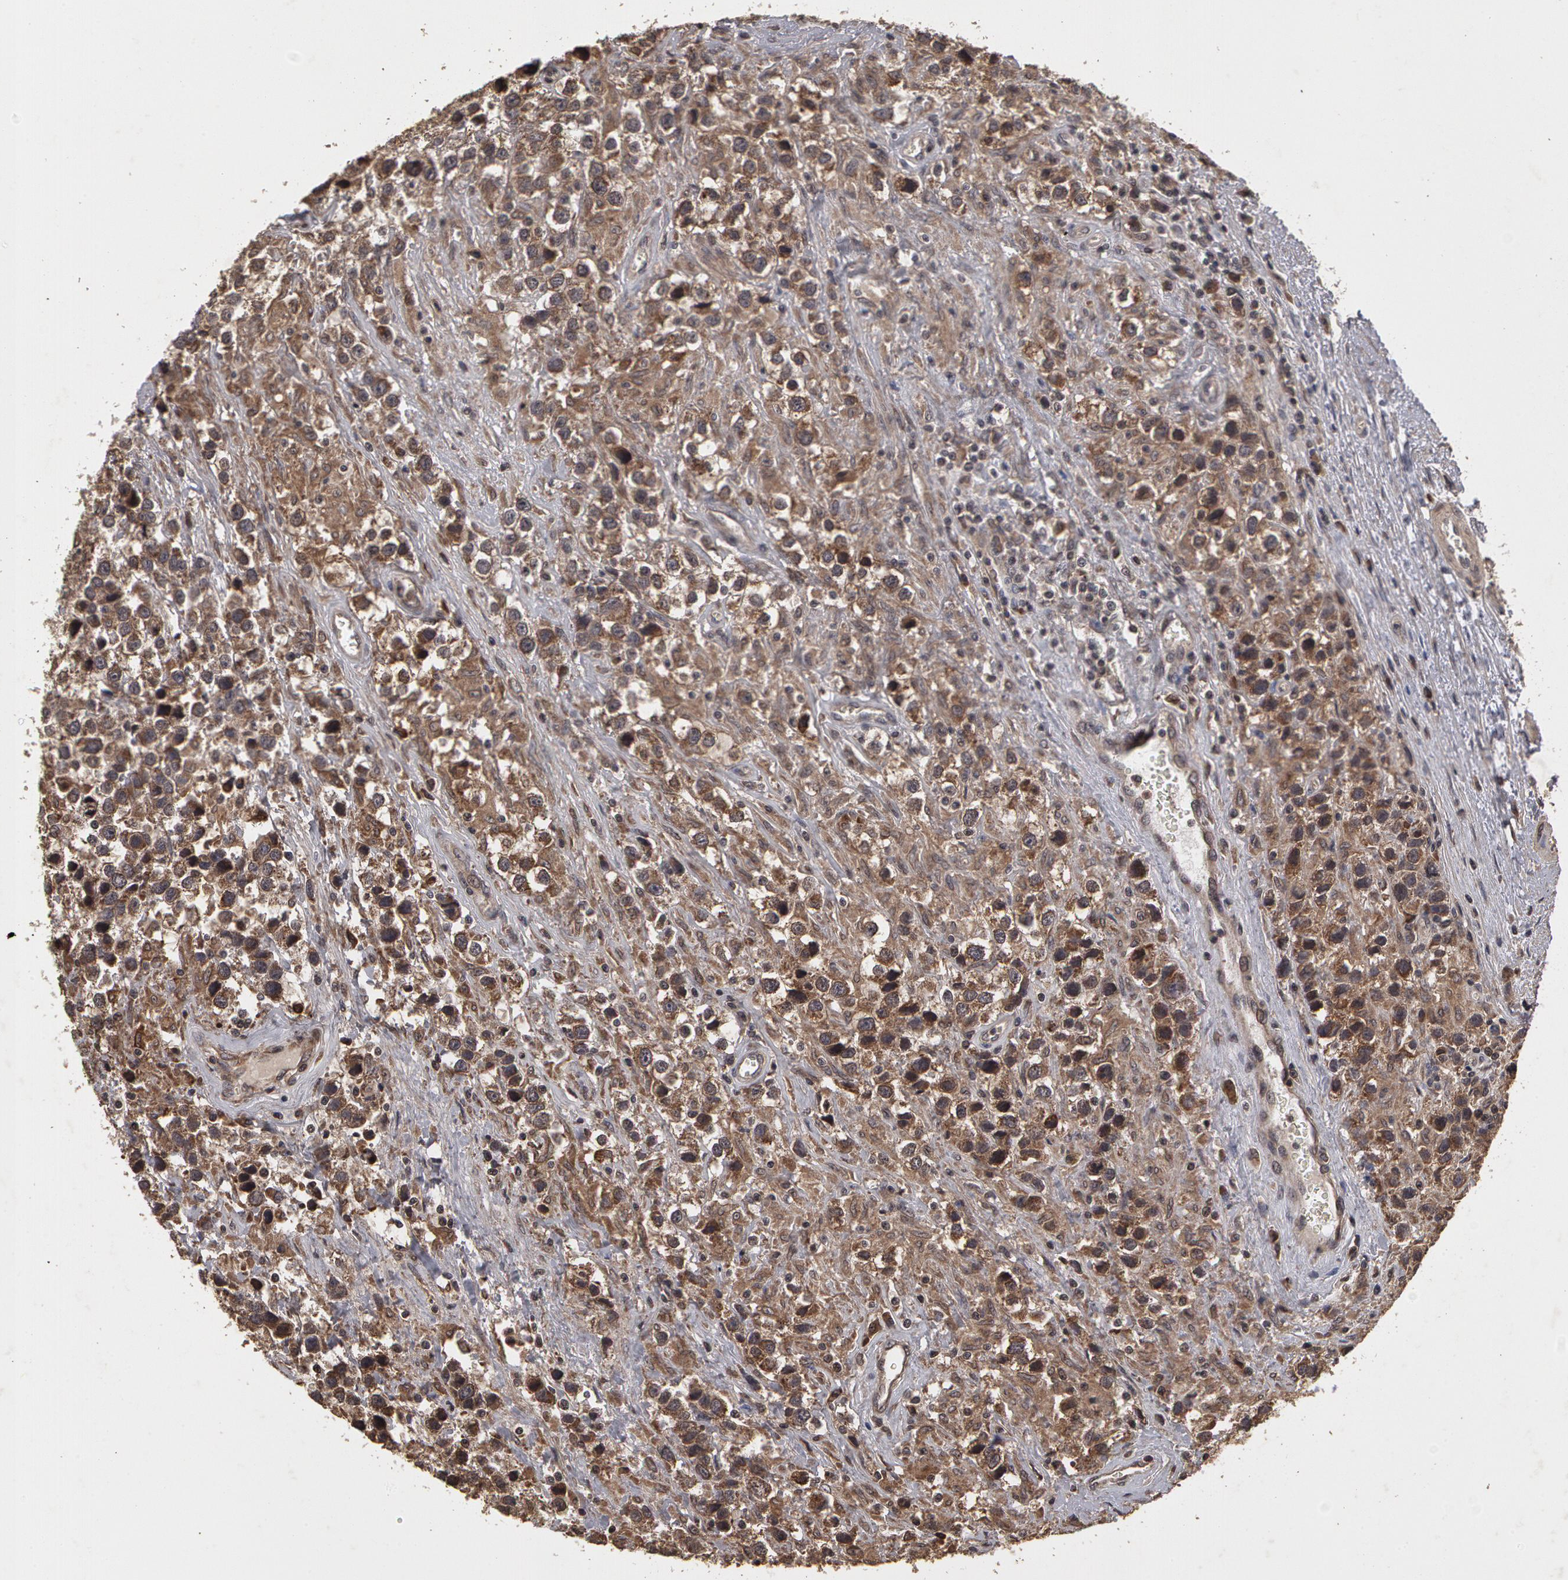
{"staining": {"intensity": "weak", "quantity": ">75%", "location": "cytoplasmic/membranous"}, "tissue": "testis cancer", "cell_type": "Tumor cells", "image_type": "cancer", "snomed": [{"axis": "morphology", "description": "Seminoma, NOS"}, {"axis": "topography", "description": "Testis"}], "caption": "IHC (DAB (3,3'-diaminobenzidine)) staining of testis cancer exhibits weak cytoplasmic/membranous protein expression in approximately >75% of tumor cells. (DAB IHC, brown staining for protein, blue staining for nuclei).", "gene": "CALR", "patient": {"sex": "male", "age": 43}}